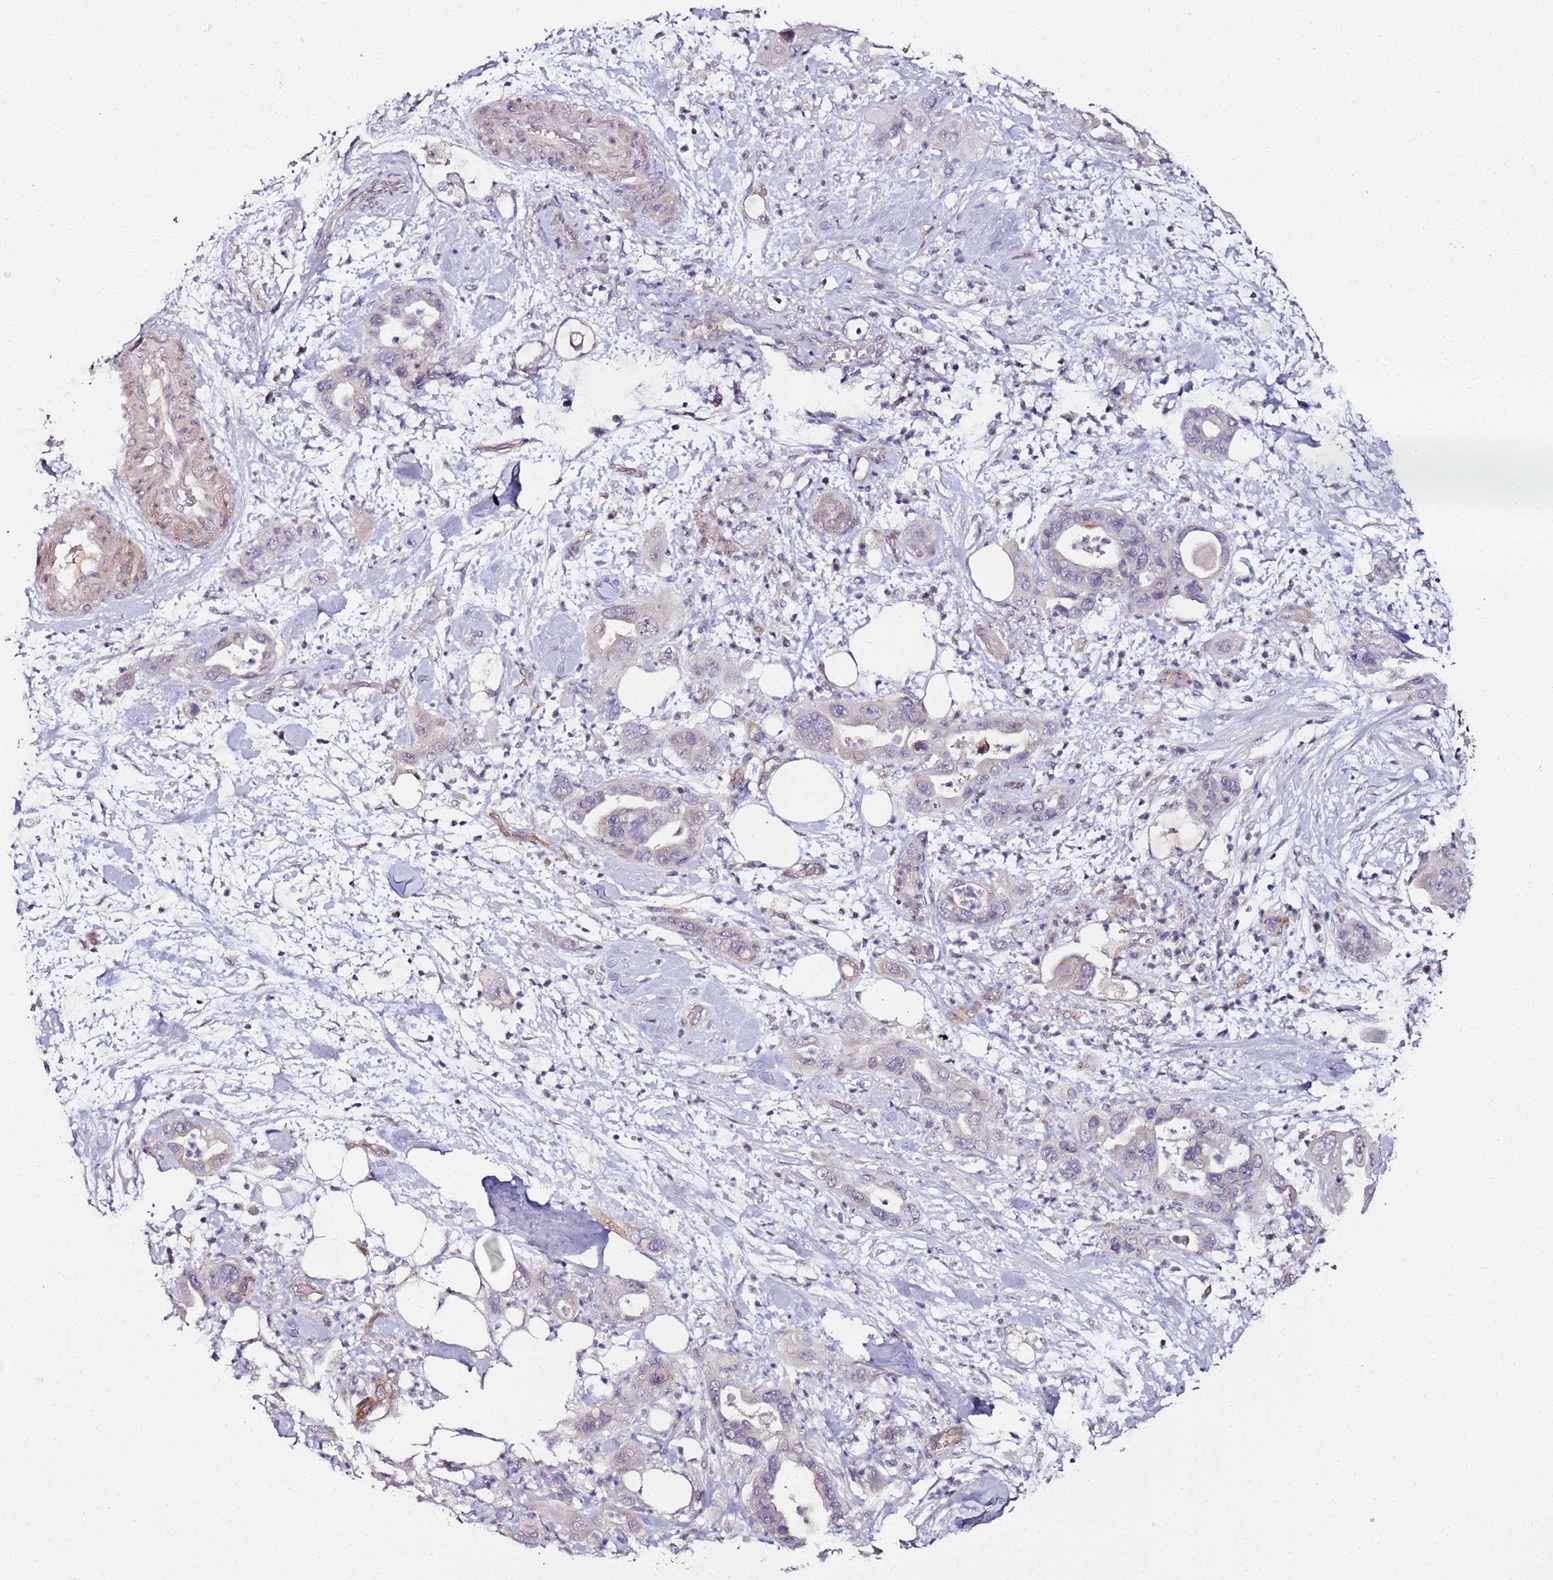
{"staining": {"intensity": "weak", "quantity": "<25%", "location": "cytoplasmic/membranous"}, "tissue": "pancreatic cancer", "cell_type": "Tumor cells", "image_type": "cancer", "snomed": [{"axis": "morphology", "description": "Adenocarcinoma, NOS"}, {"axis": "topography", "description": "Pancreas"}], "caption": "IHC histopathology image of human pancreatic cancer (adenocarcinoma) stained for a protein (brown), which exhibits no expression in tumor cells.", "gene": "DUSP28", "patient": {"sex": "female", "age": 71}}